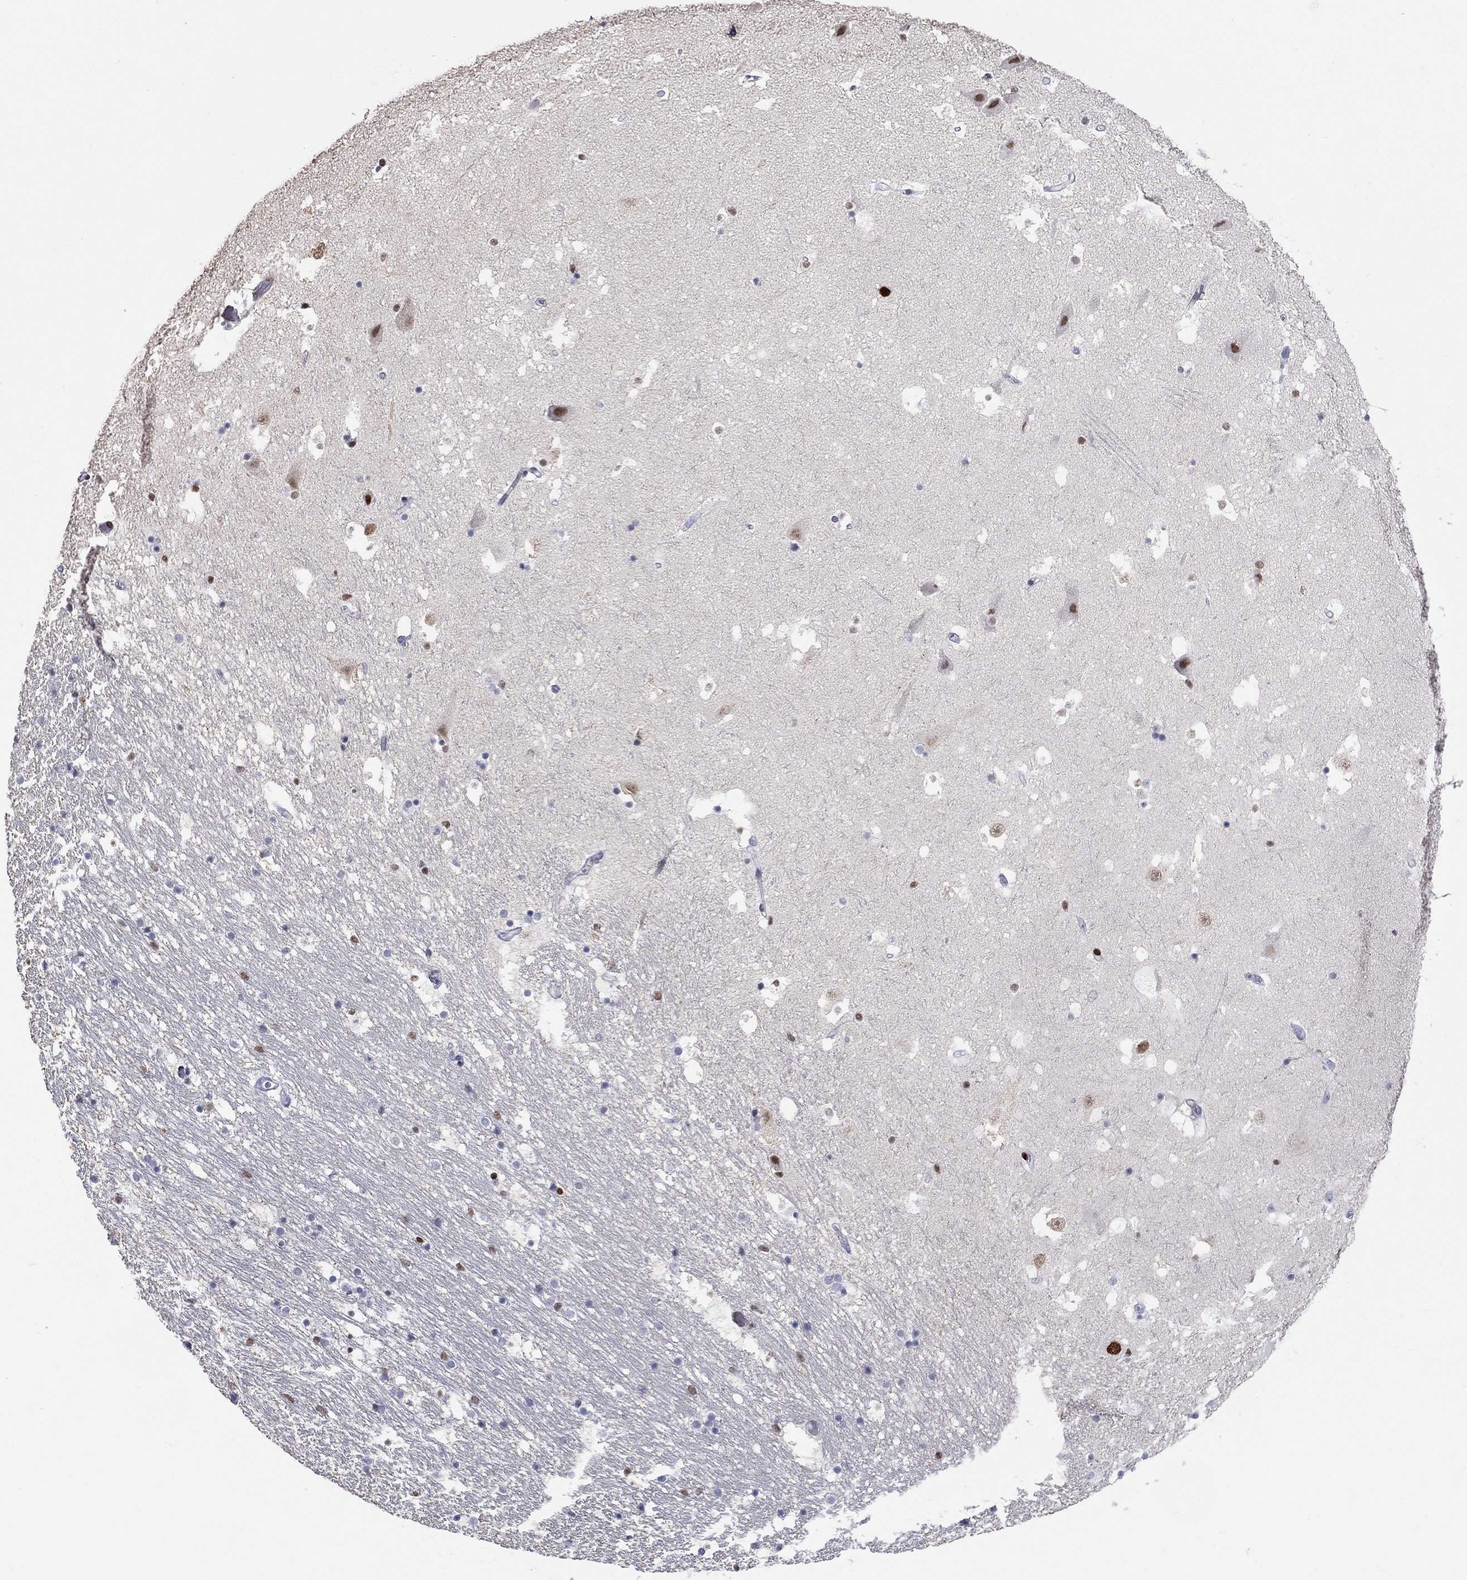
{"staining": {"intensity": "strong", "quantity": "<25%", "location": "nuclear"}, "tissue": "hippocampus", "cell_type": "Glial cells", "image_type": "normal", "snomed": [{"axis": "morphology", "description": "Normal tissue, NOS"}, {"axis": "topography", "description": "Hippocampus"}], "caption": "Protein expression analysis of normal human hippocampus reveals strong nuclear staining in approximately <25% of glial cells.", "gene": "RAPGEF5", "patient": {"sex": "male", "age": 51}}